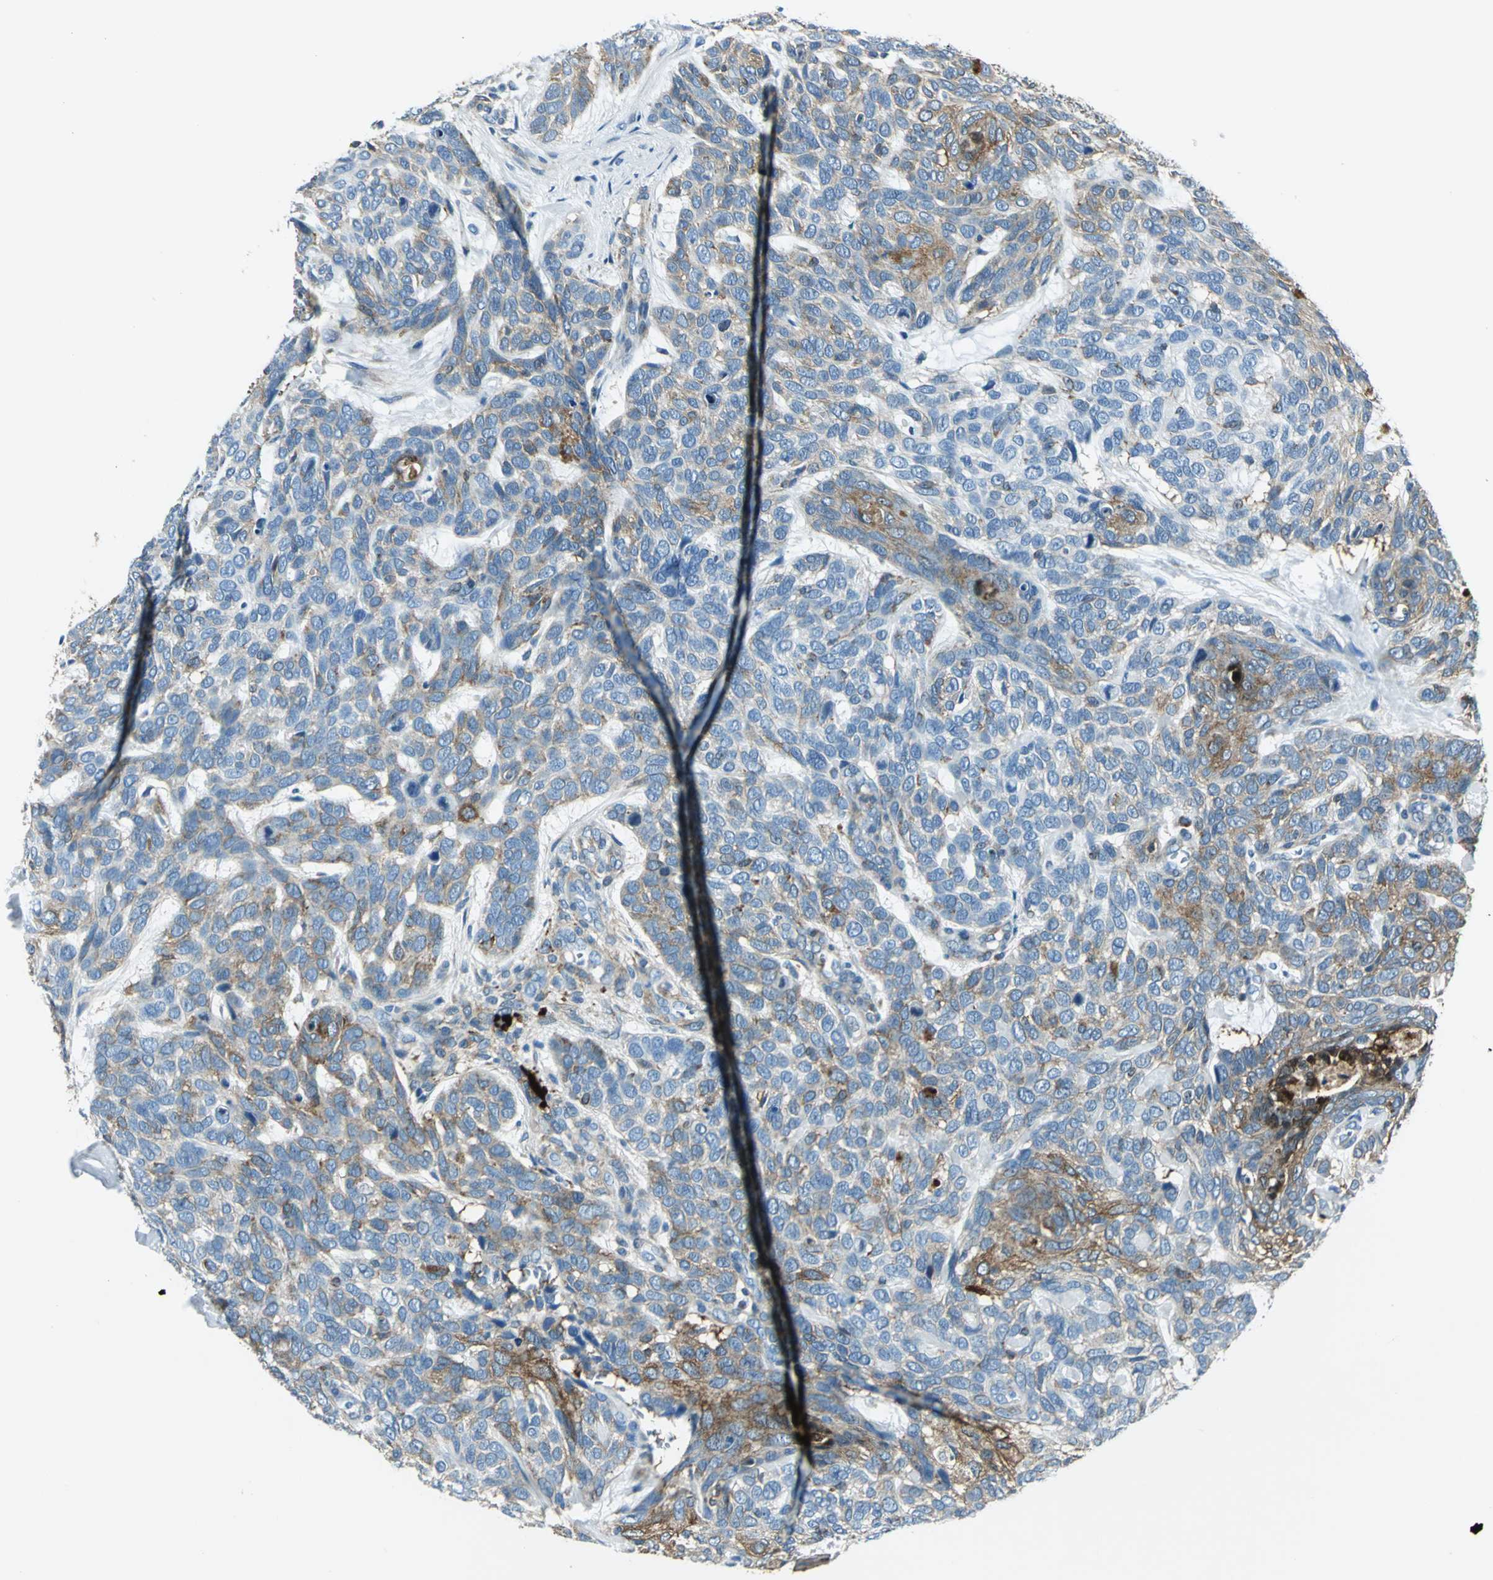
{"staining": {"intensity": "weak", "quantity": "25%-75%", "location": "cytoplasmic/membranous"}, "tissue": "skin cancer", "cell_type": "Tumor cells", "image_type": "cancer", "snomed": [{"axis": "morphology", "description": "Basal cell carcinoma"}, {"axis": "topography", "description": "Skin"}], "caption": "Skin cancer was stained to show a protein in brown. There is low levels of weak cytoplasmic/membranous positivity in about 25%-75% of tumor cells. (Stains: DAB (3,3'-diaminobenzidine) in brown, nuclei in blue, Microscopy: brightfield microscopy at high magnification).", "gene": "HSPB1", "patient": {"sex": "male", "age": 87}}